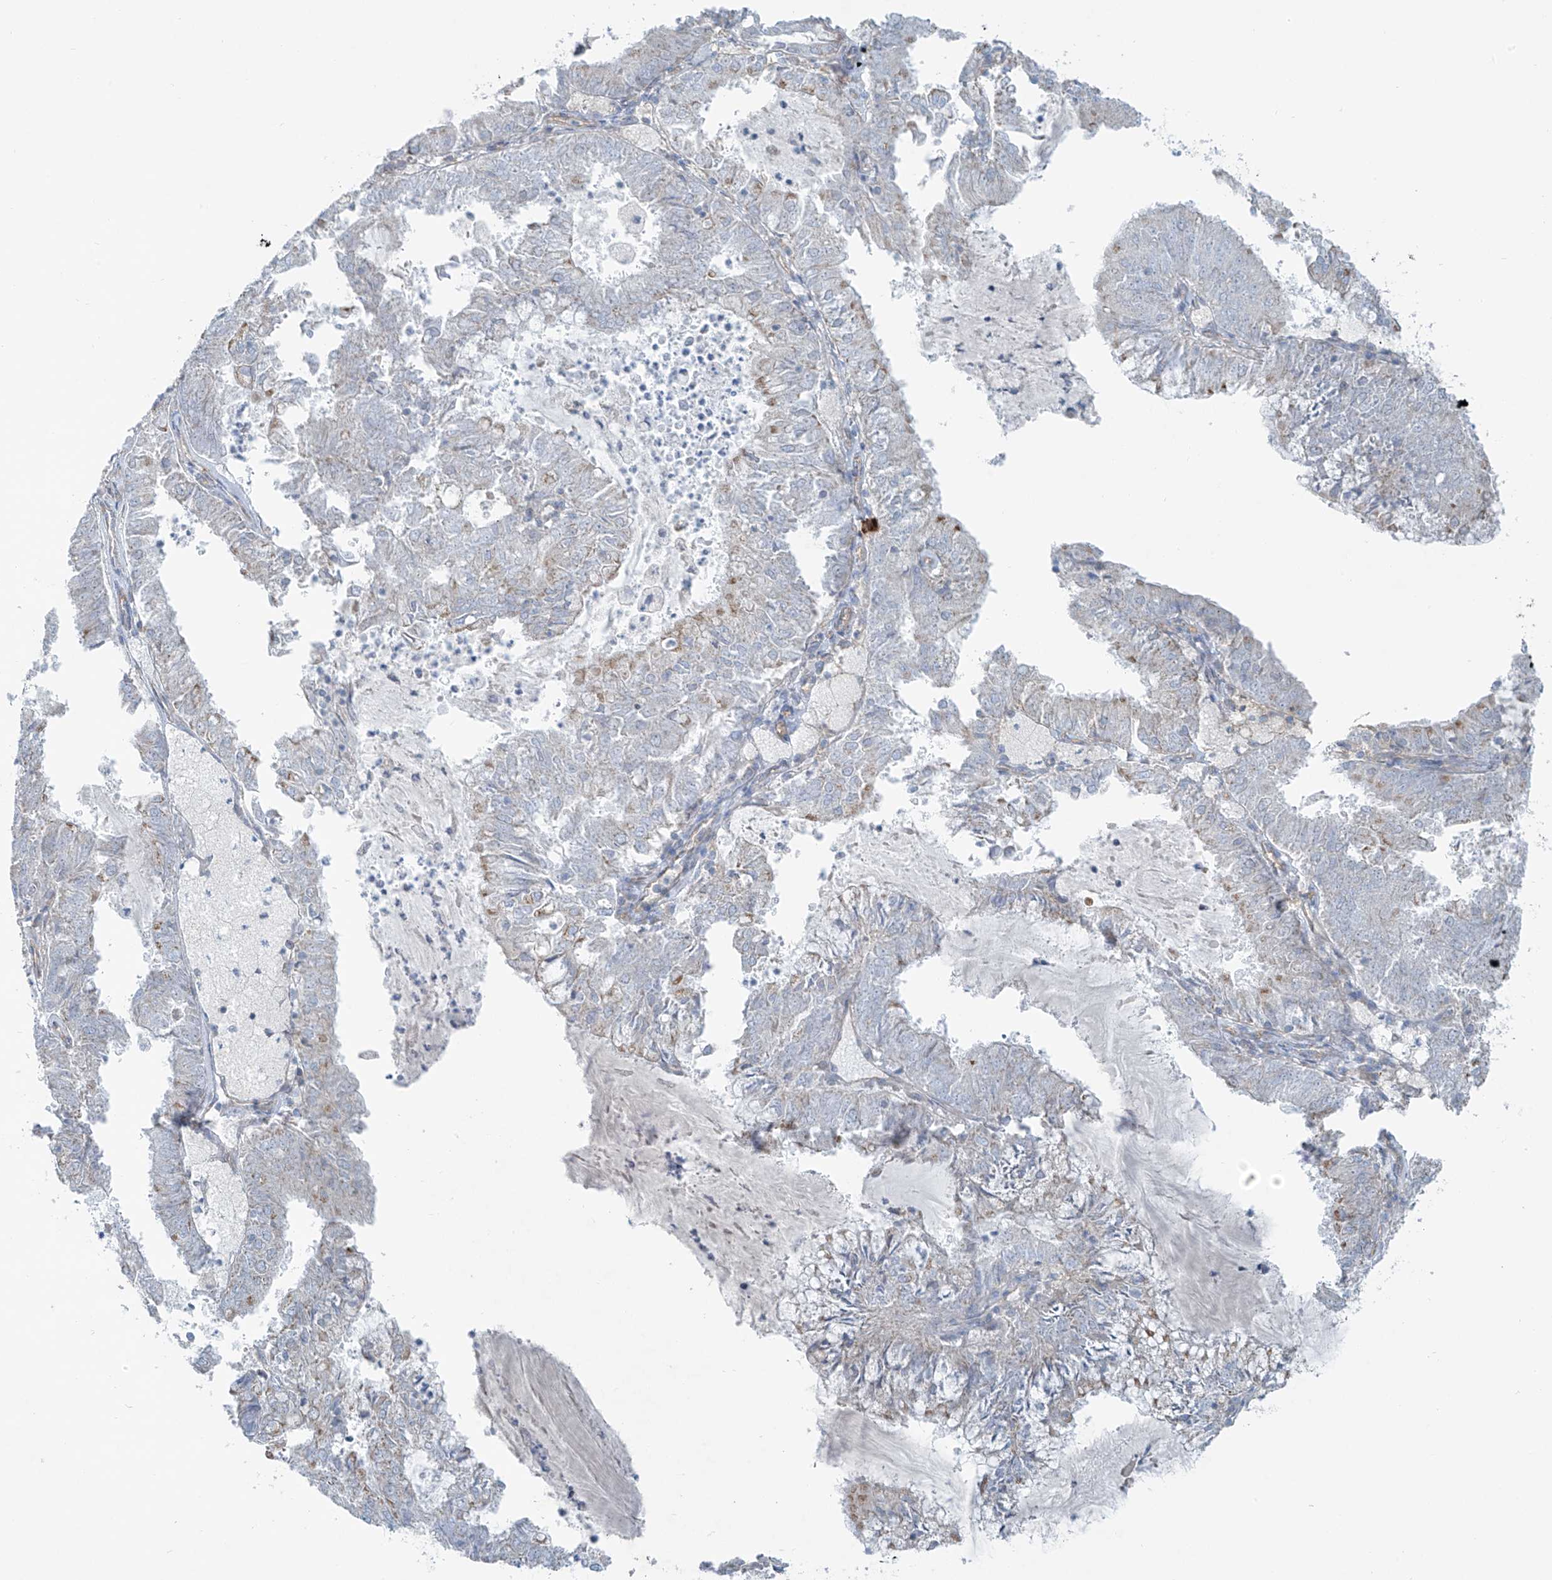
{"staining": {"intensity": "negative", "quantity": "none", "location": "none"}, "tissue": "endometrial cancer", "cell_type": "Tumor cells", "image_type": "cancer", "snomed": [{"axis": "morphology", "description": "Adenocarcinoma, NOS"}, {"axis": "topography", "description": "Endometrium"}], "caption": "The image shows no significant positivity in tumor cells of endometrial cancer (adenocarcinoma).", "gene": "VAMP5", "patient": {"sex": "female", "age": 57}}